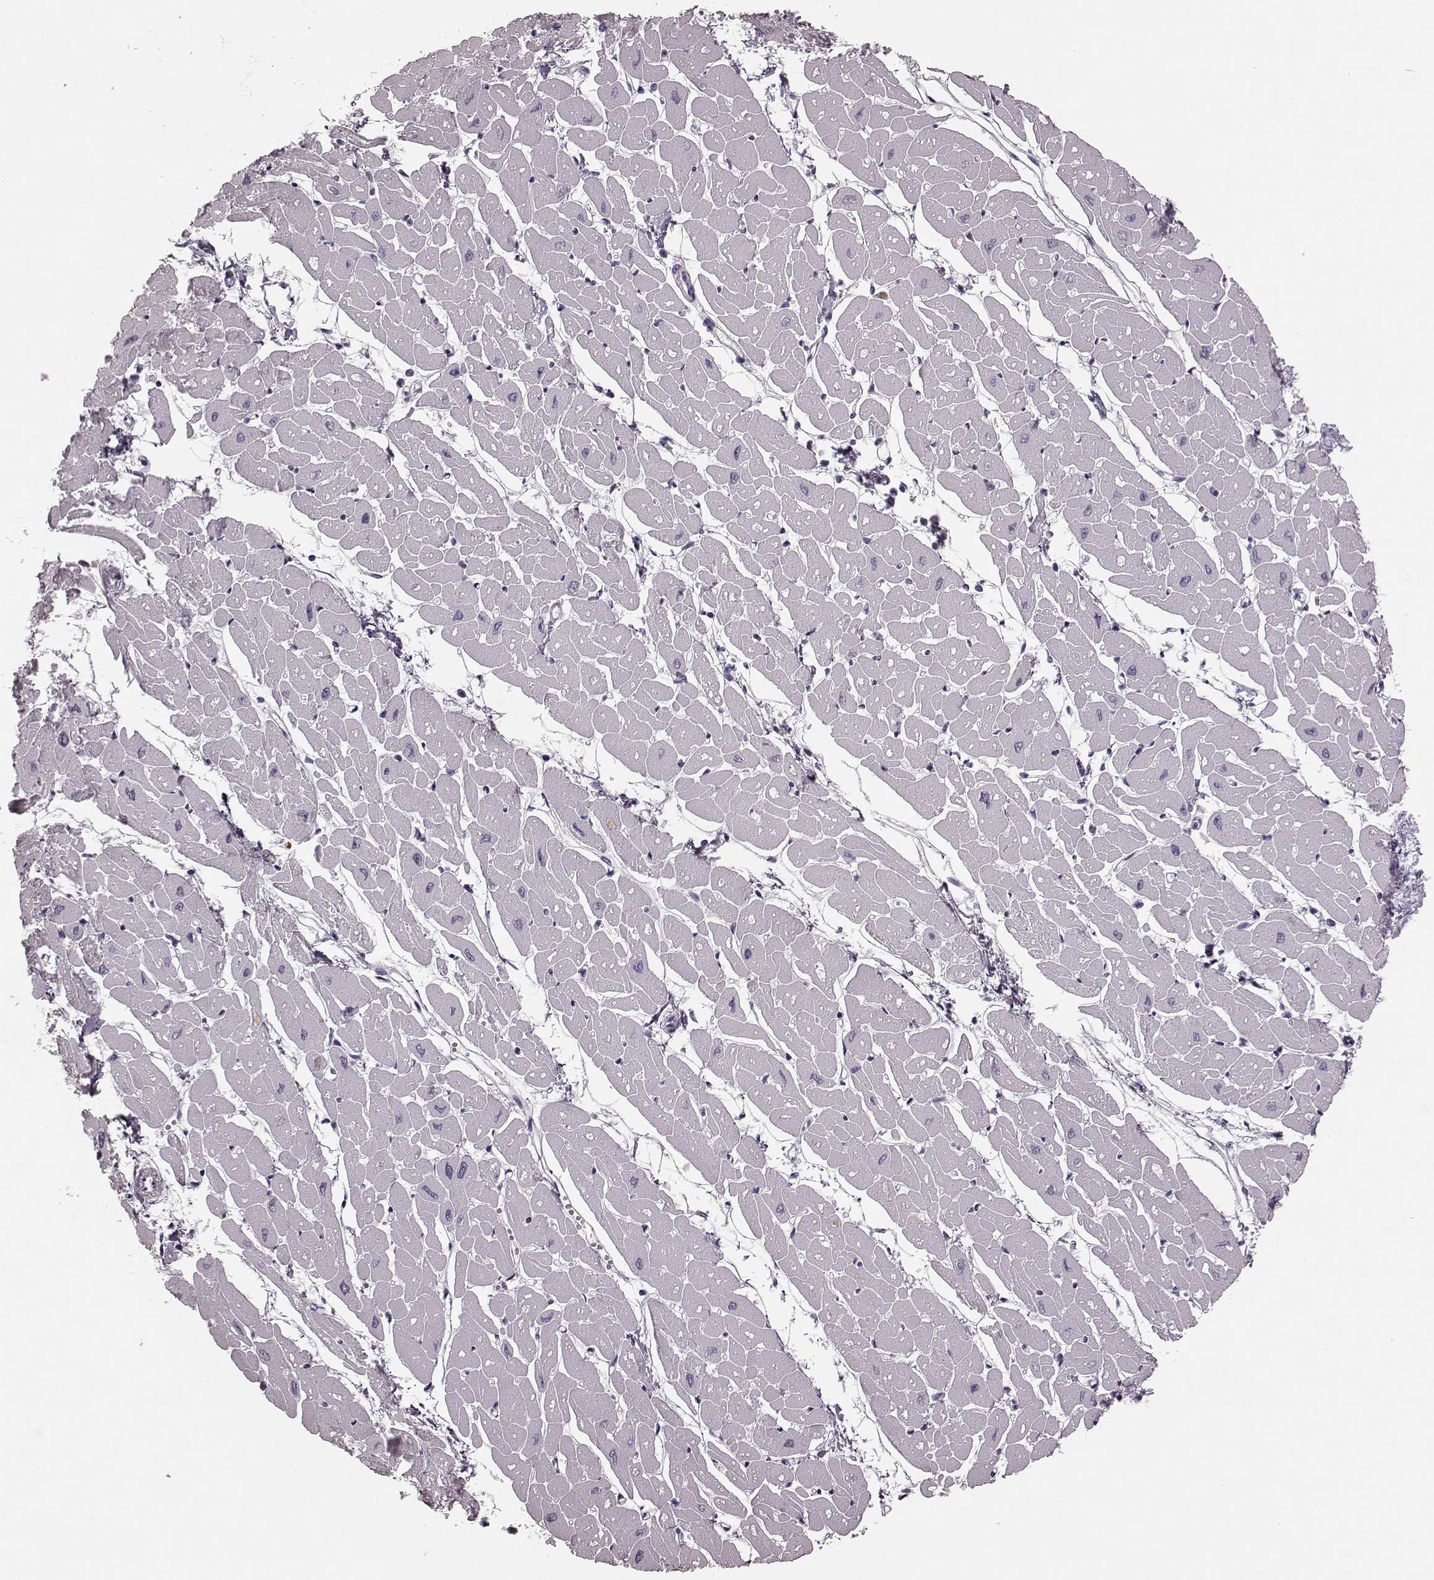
{"staining": {"intensity": "negative", "quantity": "none", "location": "none"}, "tissue": "heart muscle", "cell_type": "Cardiomyocytes", "image_type": "normal", "snomed": [{"axis": "morphology", "description": "Normal tissue, NOS"}, {"axis": "topography", "description": "Heart"}], "caption": "DAB (3,3'-diaminobenzidine) immunohistochemical staining of unremarkable heart muscle reveals no significant staining in cardiomyocytes.", "gene": "TRPM1", "patient": {"sex": "male", "age": 57}}